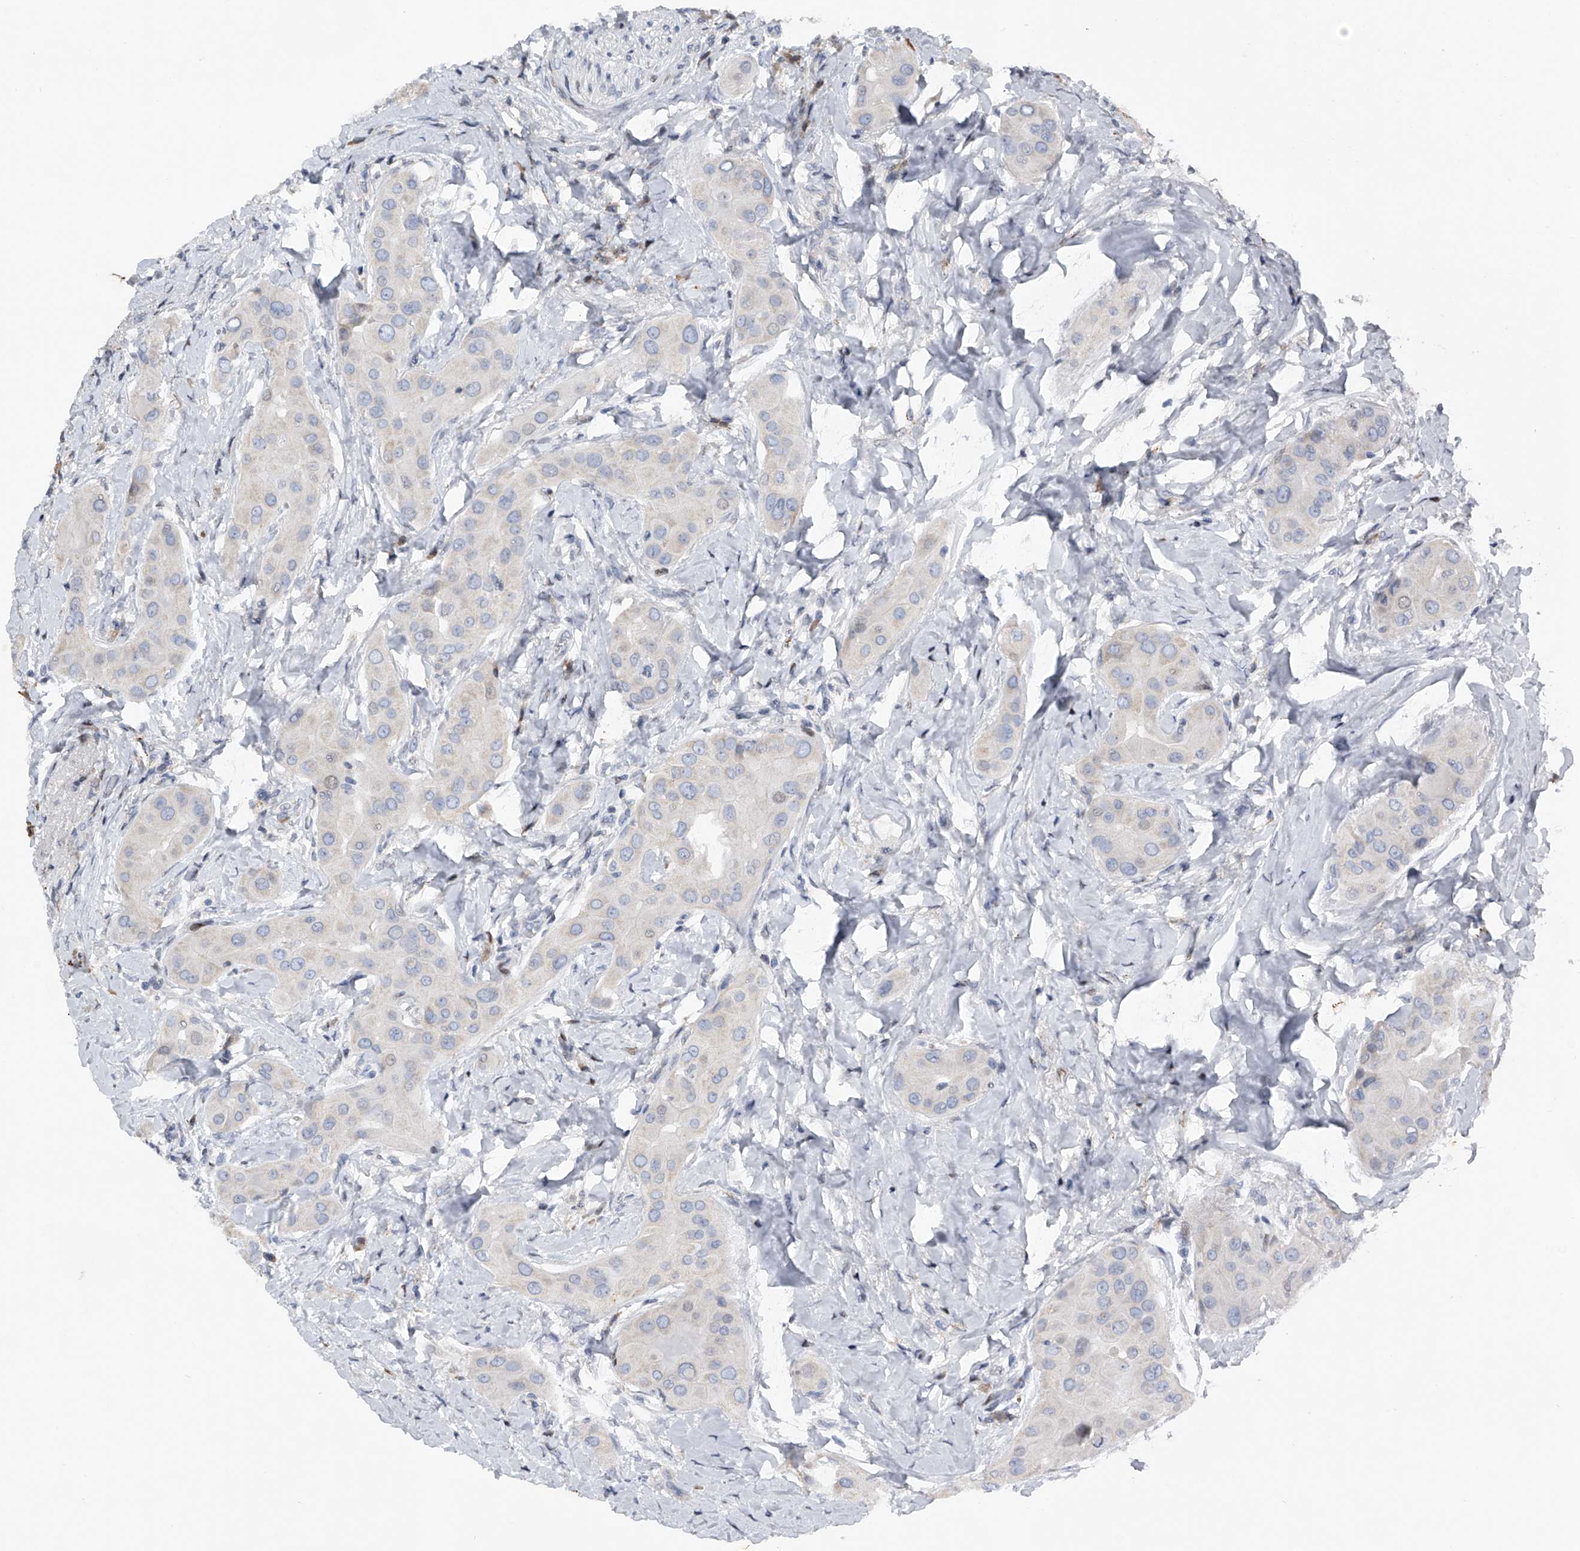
{"staining": {"intensity": "negative", "quantity": "none", "location": "none"}, "tissue": "thyroid cancer", "cell_type": "Tumor cells", "image_type": "cancer", "snomed": [{"axis": "morphology", "description": "Papillary adenocarcinoma, NOS"}, {"axis": "topography", "description": "Thyroid gland"}], "caption": "Tumor cells are negative for protein expression in human thyroid cancer (papillary adenocarcinoma).", "gene": "RWDD2A", "patient": {"sex": "male", "age": 33}}